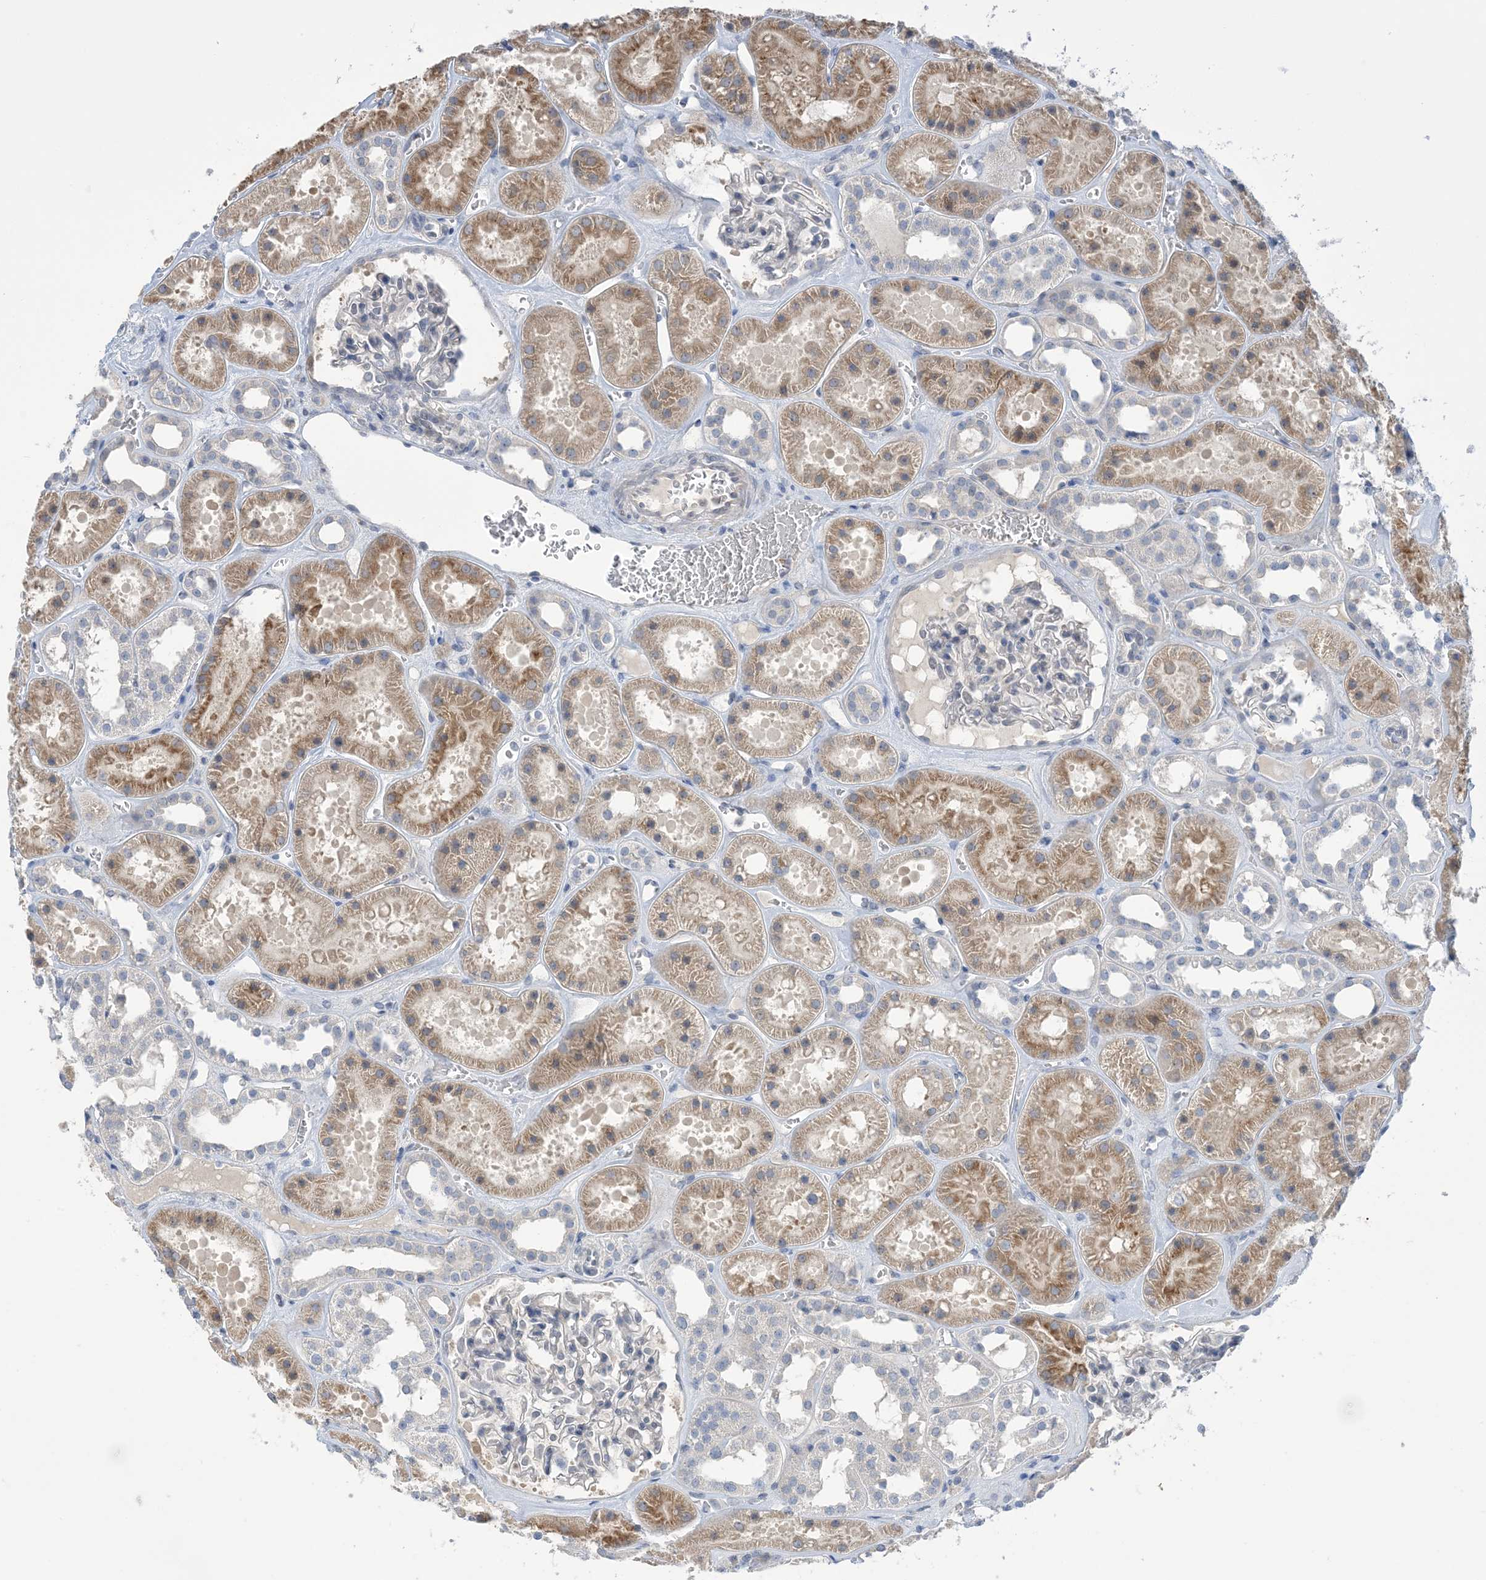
{"staining": {"intensity": "negative", "quantity": "none", "location": "none"}, "tissue": "kidney", "cell_type": "Cells in glomeruli", "image_type": "normal", "snomed": [{"axis": "morphology", "description": "Normal tissue, NOS"}, {"axis": "topography", "description": "Kidney"}], "caption": "An immunohistochemistry (IHC) photomicrograph of benign kidney is shown. There is no staining in cells in glomeruli of kidney. (Brightfield microscopy of DAB (3,3'-diaminobenzidine) immunohistochemistry at high magnification).", "gene": "TTYH1", "patient": {"sex": "female", "age": 41}}